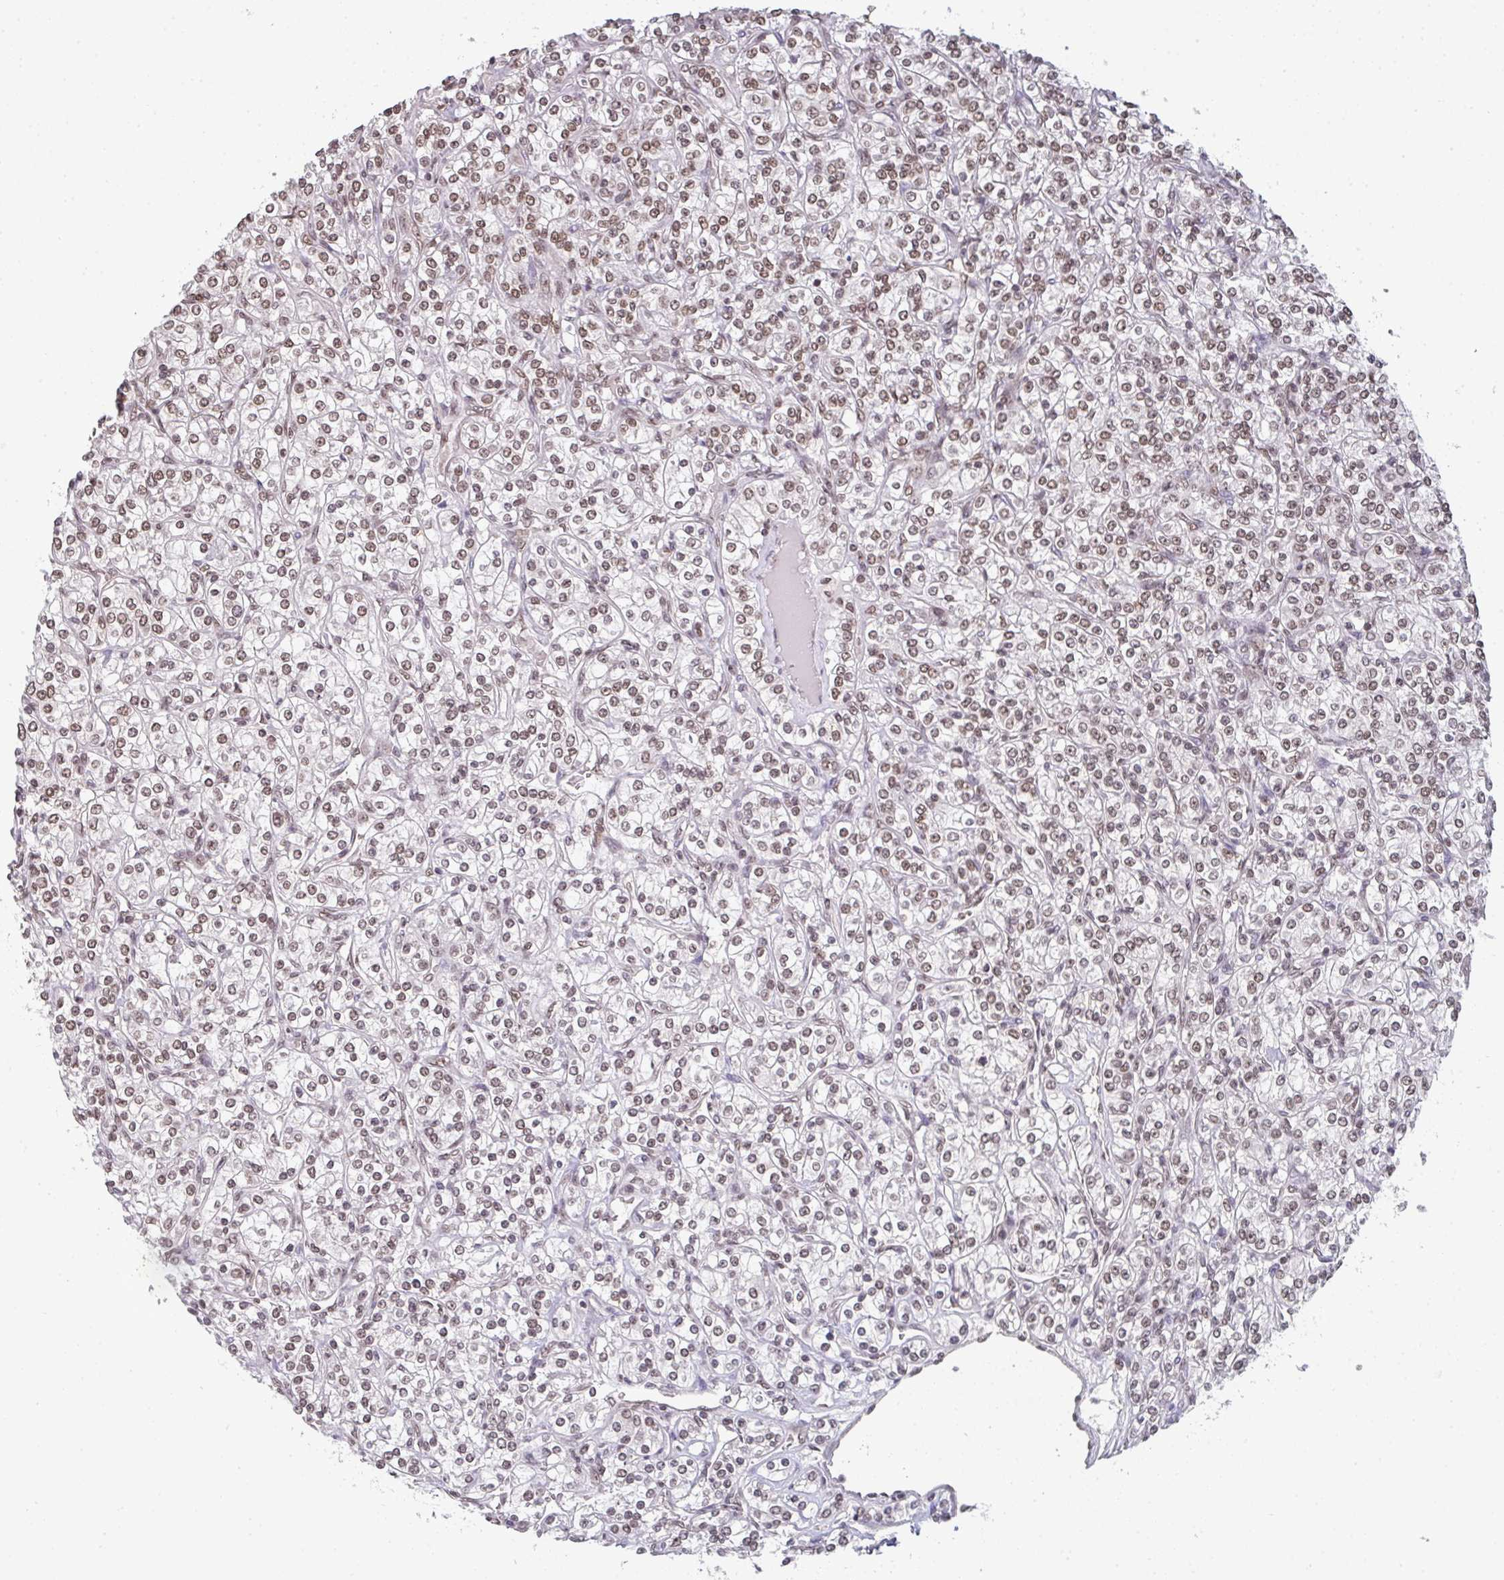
{"staining": {"intensity": "moderate", "quantity": ">75%", "location": "nuclear"}, "tissue": "renal cancer", "cell_type": "Tumor cells", "image_type": "cancer", "snomed": [{"axis": "morphology", "description": "Adenocarcinoma, NOS"}, {"axis": "topography", "description": "Kidney"}], "caption": "Approximately >75% of tumor cells in renal cancer show moderate nuclear protein expression as visualized by brown immunohistochemical staining.", "gene": "DKC1", "patient": {"sex": "male", "age": 77}}